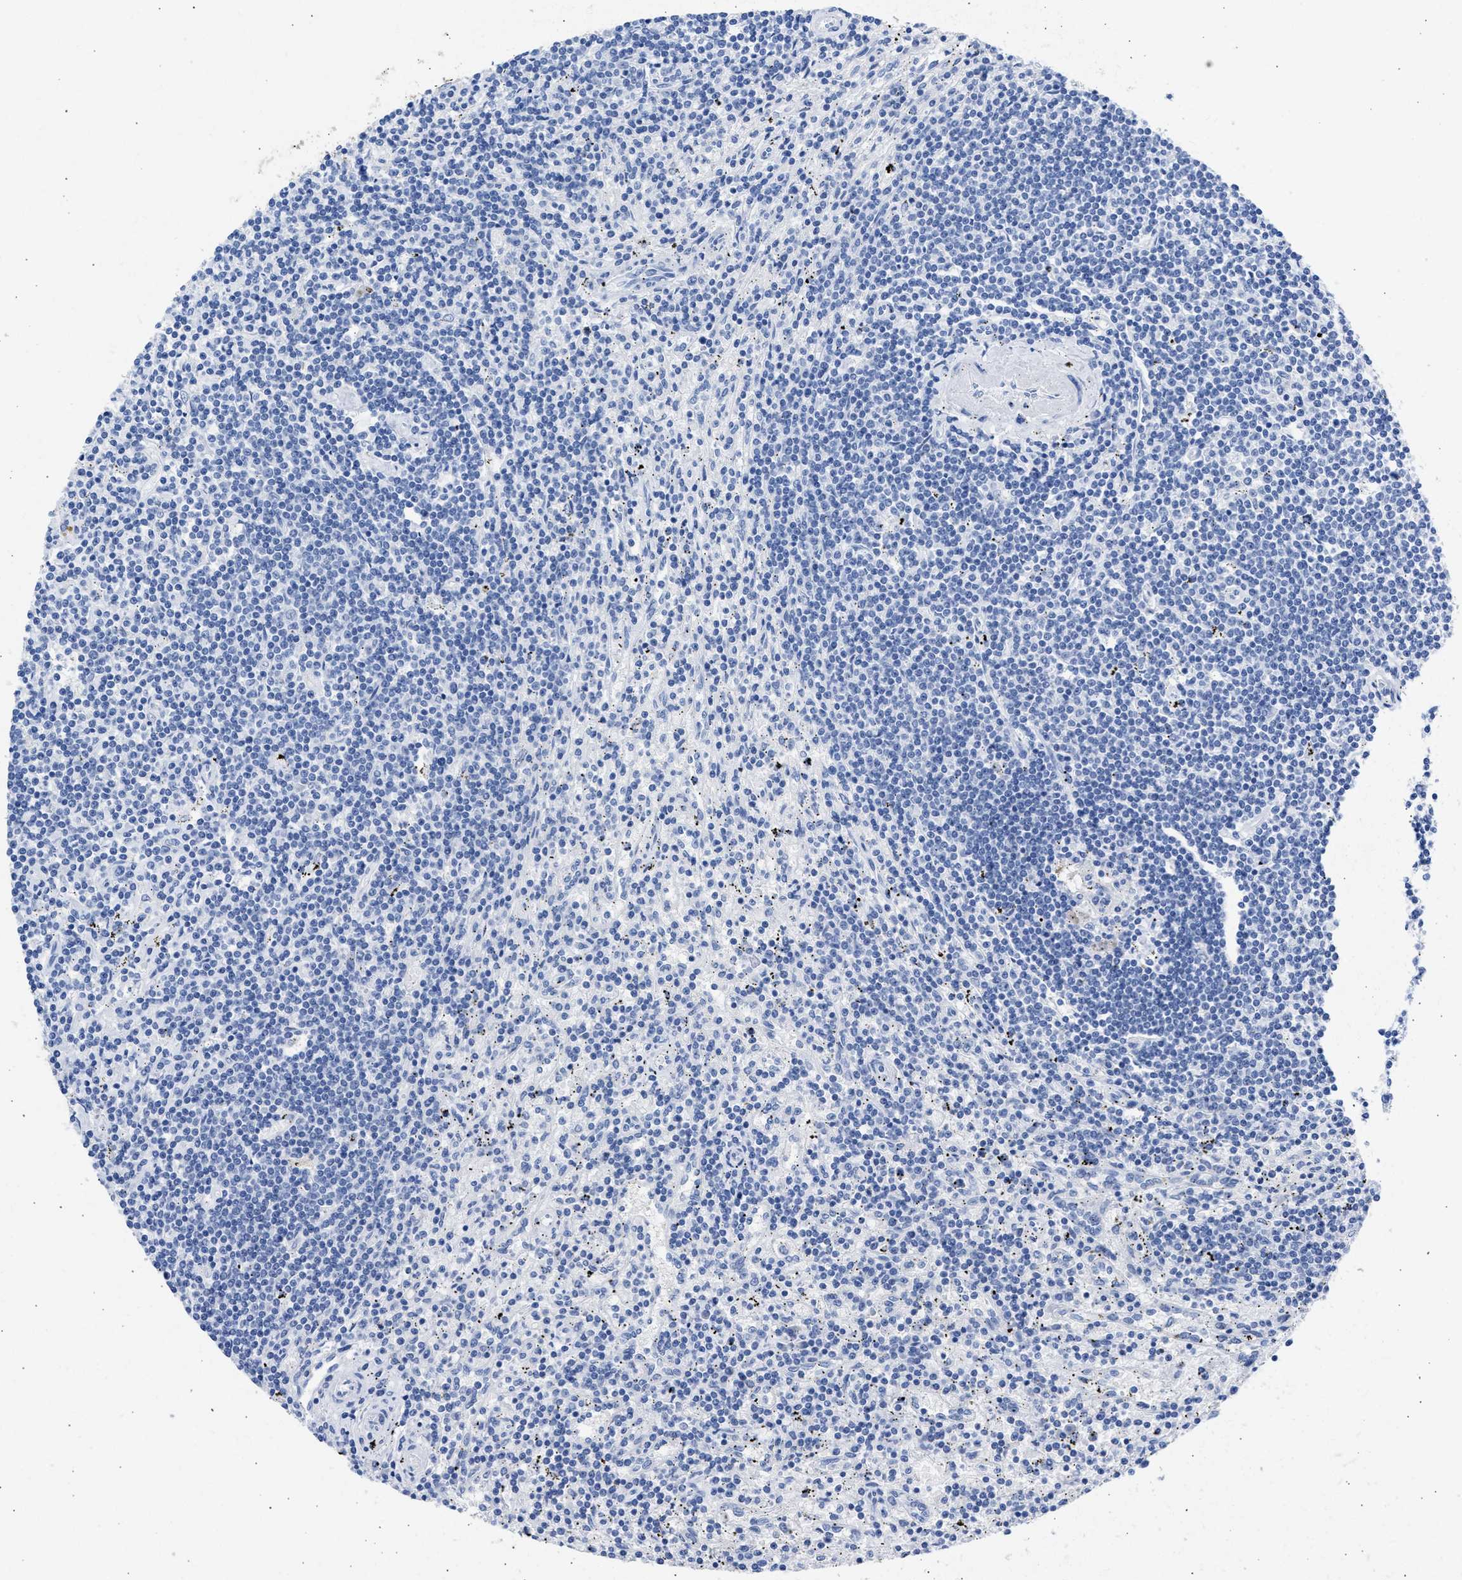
{"staining": {"intensity": "negative", "quantity": "none", "location": "none"}, "tissue": "lymphoma", "cell_type": "Tumor cells", "image_type": "cancer", "snomed": [{"axis": "morphology", "description": "Malignant lymphoma, non-Hodgkin's type, Low grade"}, {"axis": "topography", "description": "Spleen"}], "caption": "Tumor cells are negative for brown protein staining in low-grade malignant lymphoma, non-Hodgkin's type. (Immunohistochemistry (ihc), brightfield microscopy, high magnification).", "gene": "NCAM1", "patient": {"sex": "male", "age": 76}}